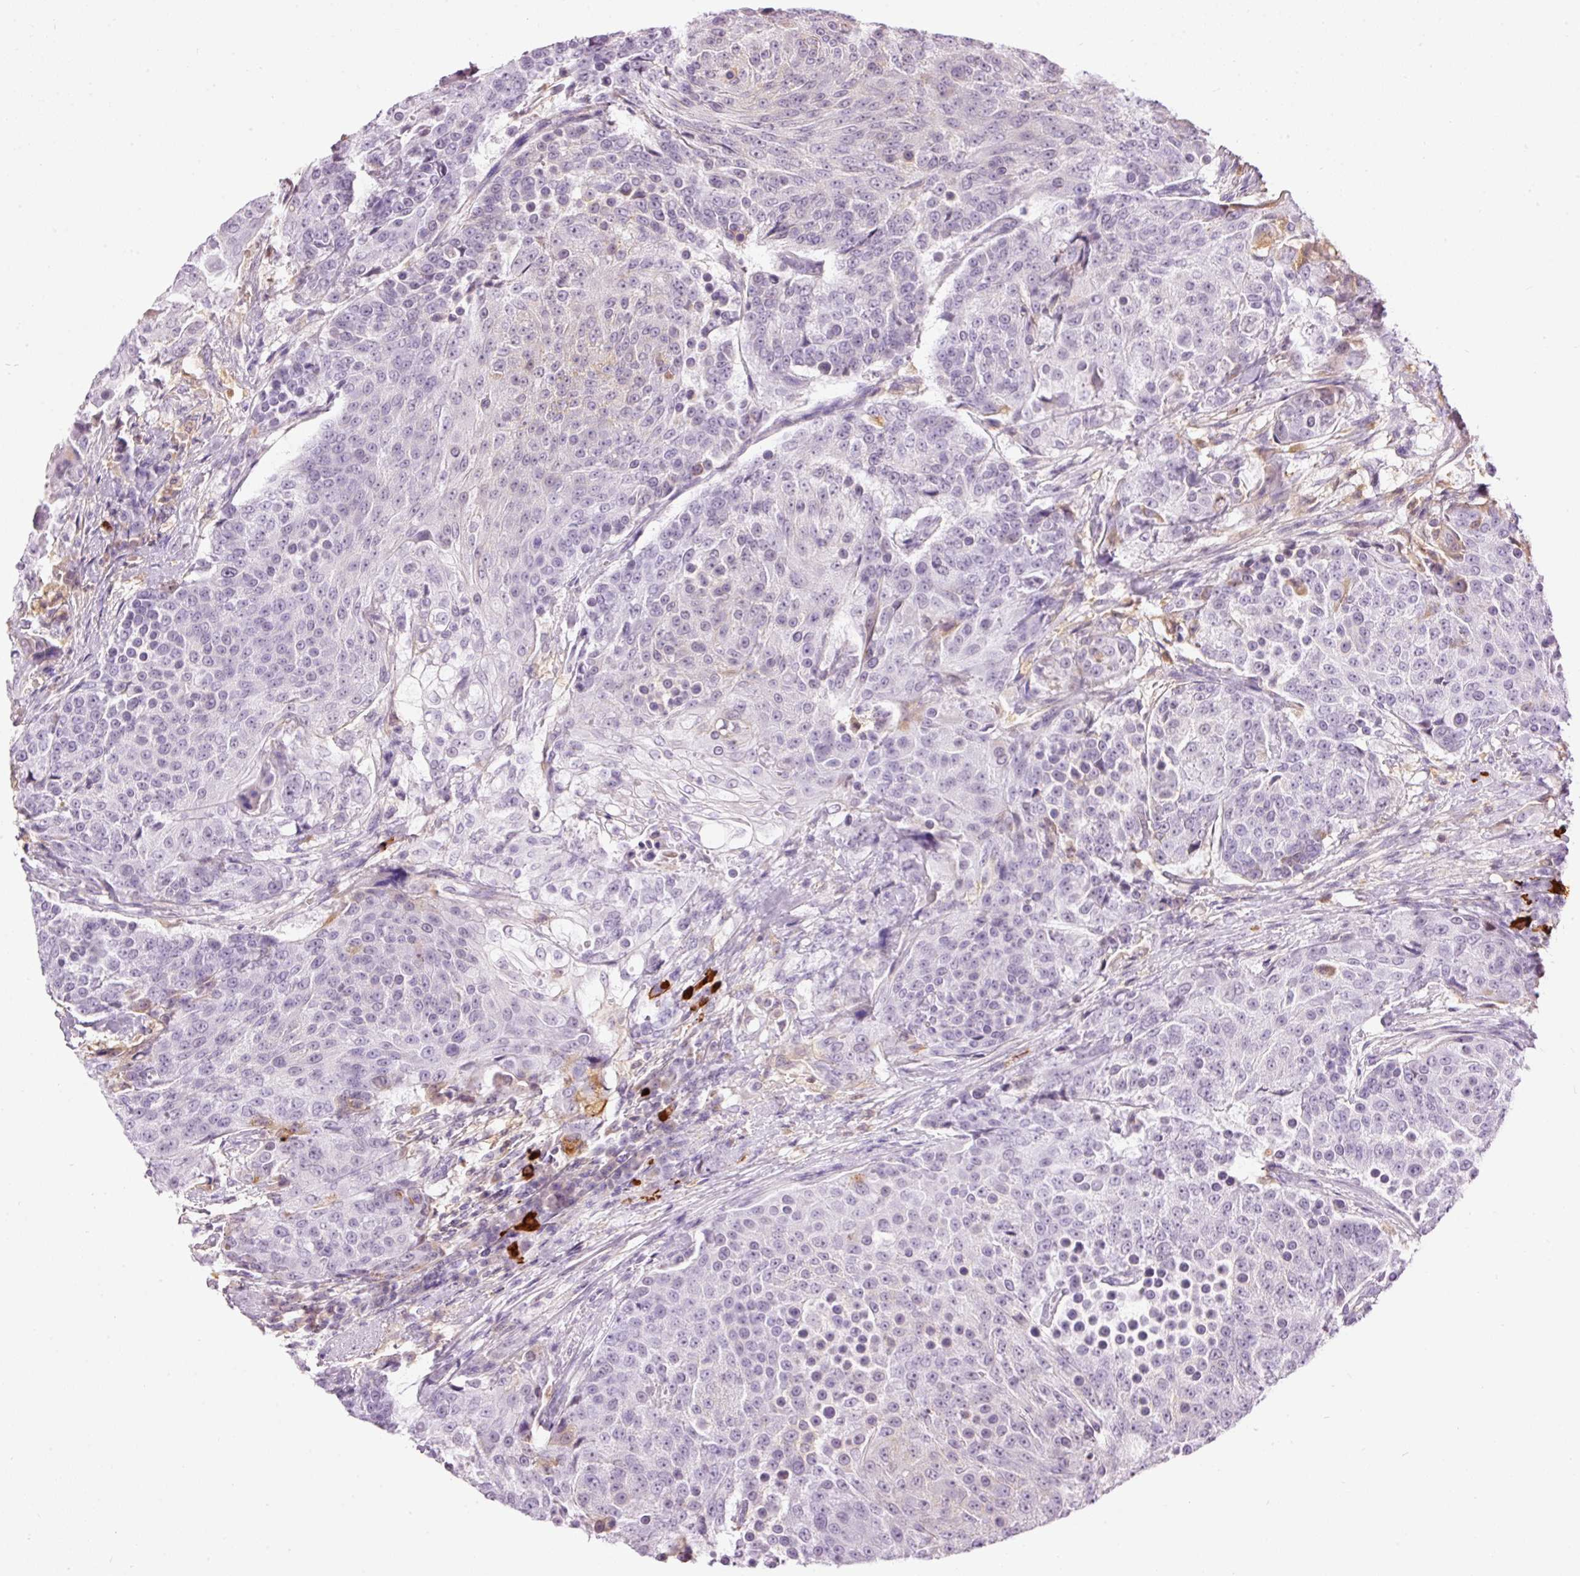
{"staining": {"intensity": "negative", "quantity": "none", "location": "none"}, "tissue": "urothelial cancer", "cell_type": "Tumor cells", "image_type": "cancer", "snomed": [{"axis": "morphology", "description": "Urothelial carcinoma, High grade"}, {"axis": "topography", "description": "Urinary bladder"}], "caption": "DAB immunohistochemical staining of human high-grade urothelial carcinoma reveals no significant staining in tumor cells.", "gene": "PRPF38B", "patient": {"sex": "female", "age": 63}}